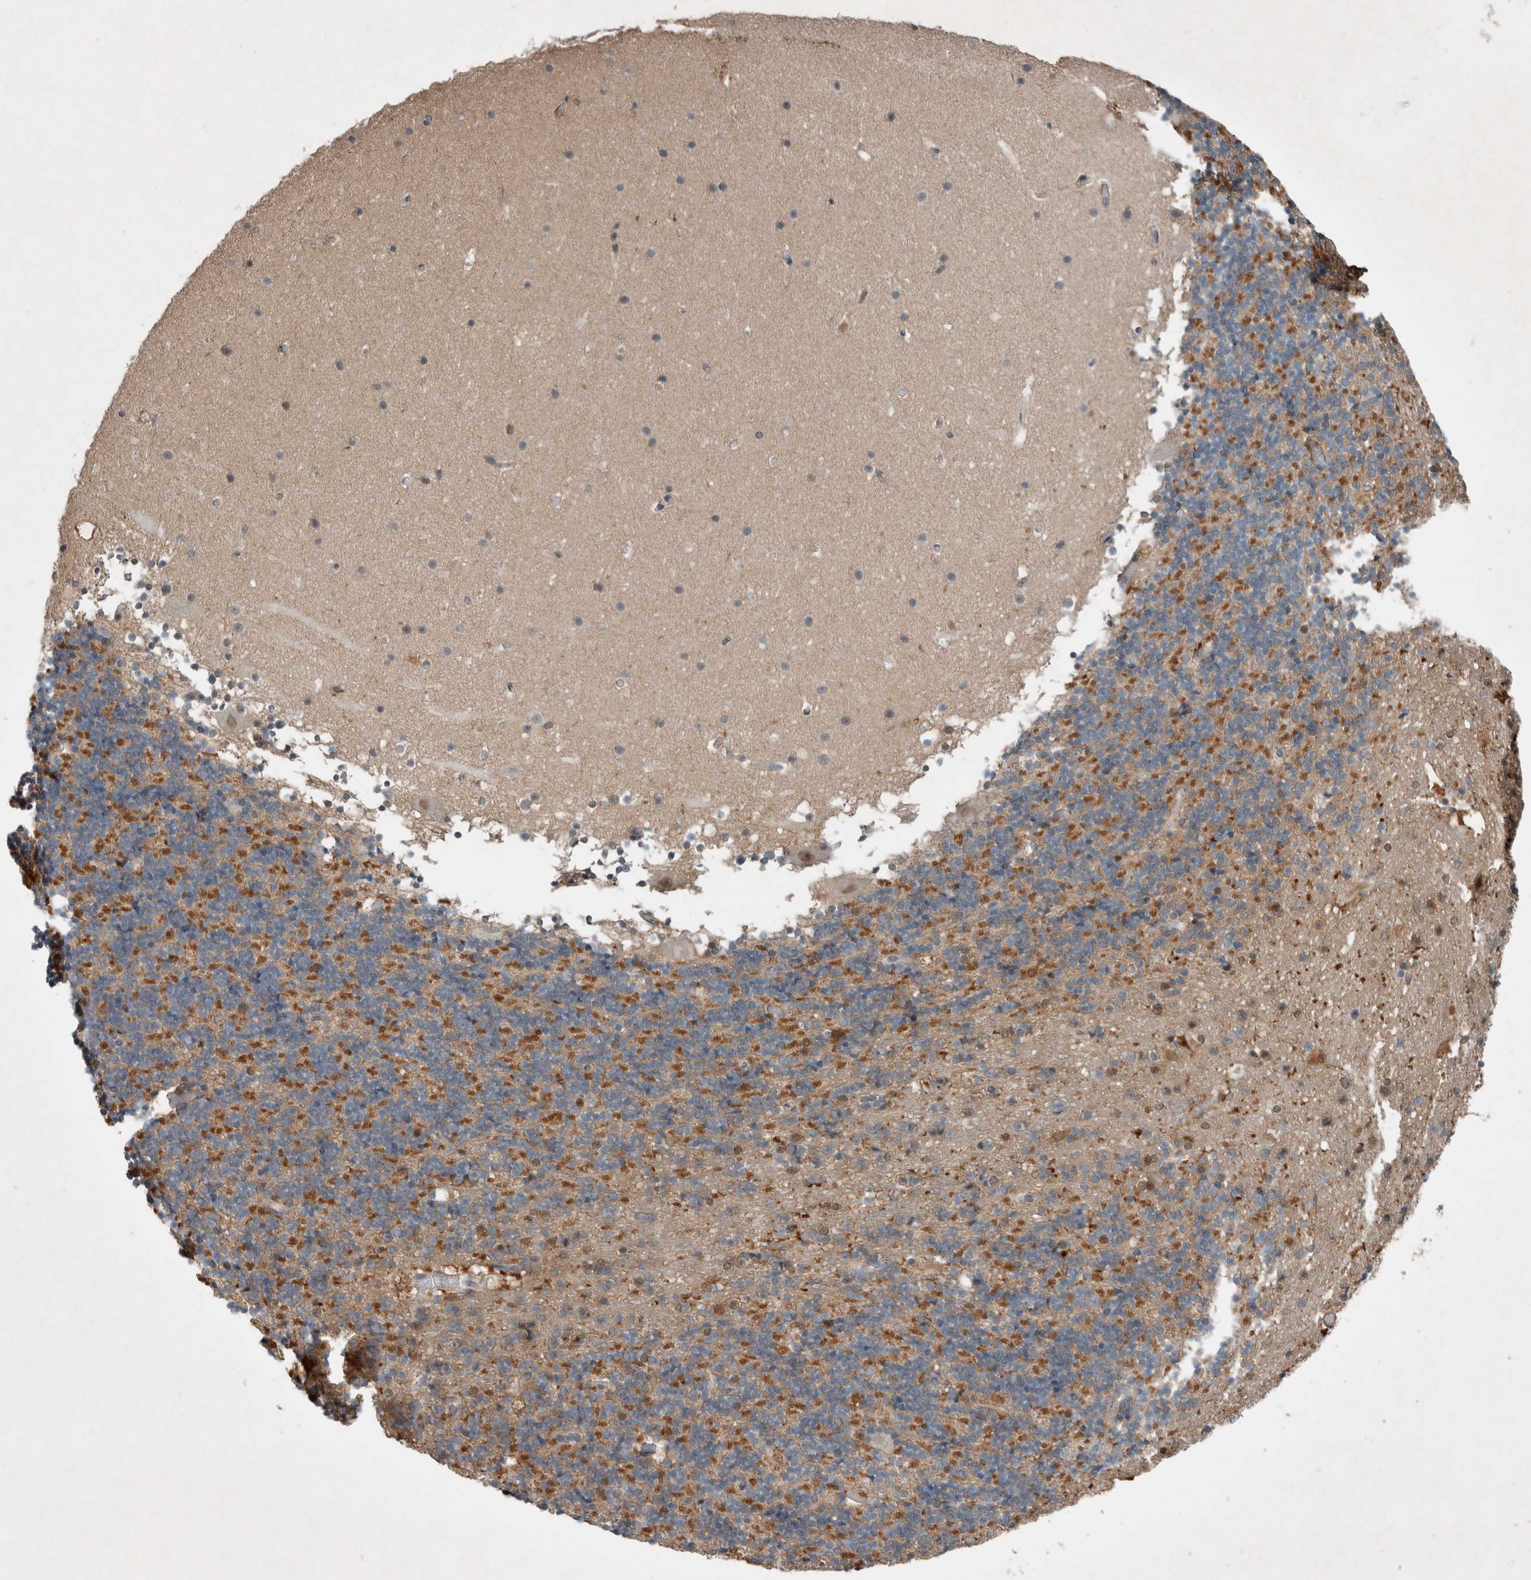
{"staining": {"intensity": "moderate", "quantity": "25%-75%", "location": "cytoplasmic/membranous"}, "tissue": "cerebellum", "cell_type": "Cells in granular layer", "image_type": "normal", "snomed": [{"axis": "morphology", "description": "Normal tissue, NOS"}, {"axis": "topography", "description": "Cerebellum"}], "caption": "Immunohistochemistry (IHC) micrograph of benign cerebellum: human cerebellum stained using immunohistochemistry shows medium levels of moderate protein expression localized specifically in the cytoplasmic/membranous of cells in granular layer, appearing as a cytoplasmic/membranous brown color.", "gene": "ENSG00000285245", "patient": {"sex": "male", "age": 57}}